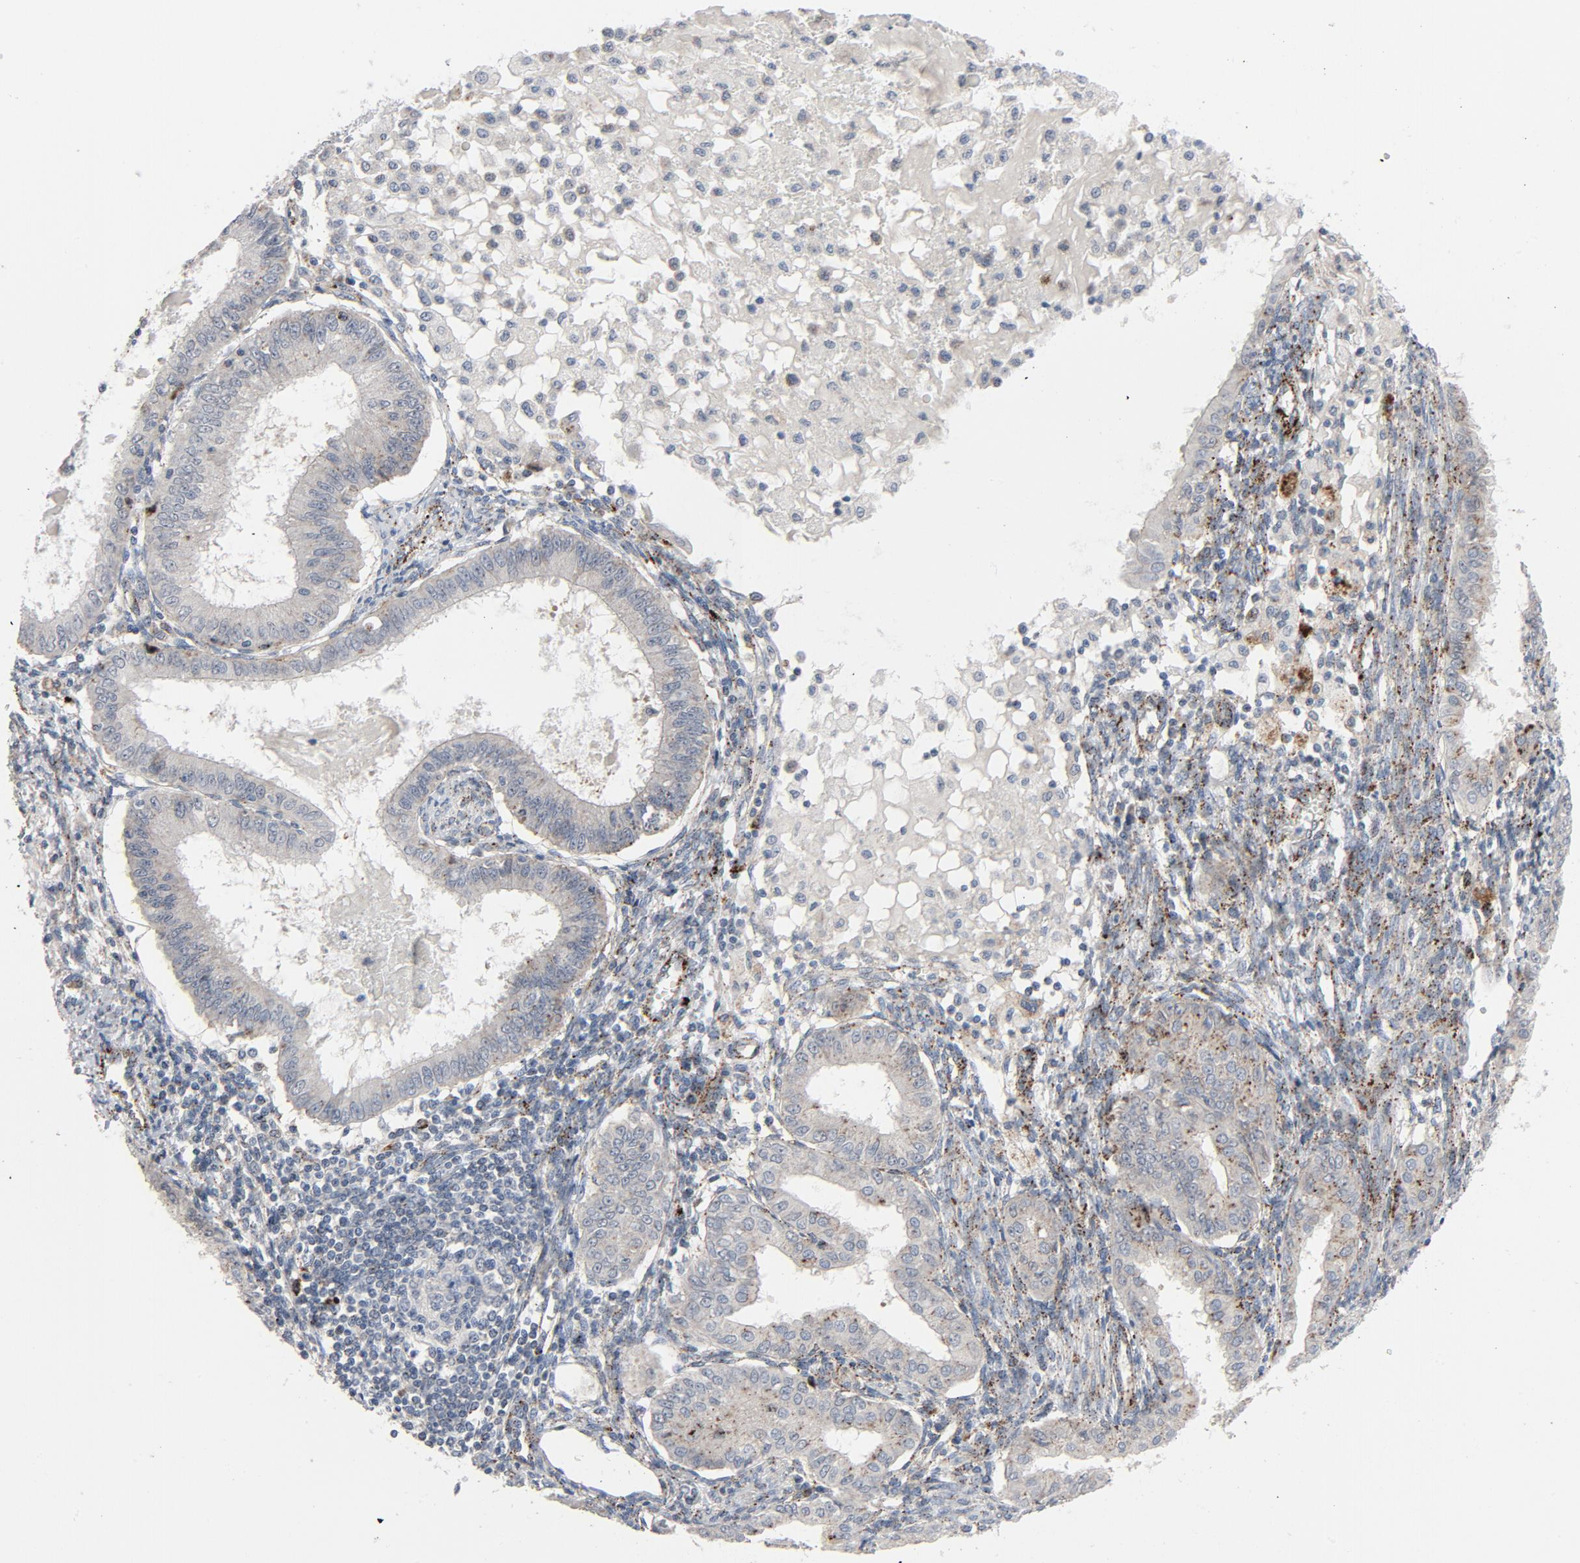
{"staining": {"intensity": "moderate", "quantity": "<25%", "location": "cytoplasmic/membranous"}, "tissue": "endometrial cancer", "cell_type": "Tumor cells", "image_type": "cancer", "snomed": [{"axis": "morphology", "description": "Adenocarcinoma, NOS"}, {"axis": "topography", "description": "Endometrium"}], "caption": "This micrograph exhibits immunohistochemistry (IHC) staining of adenocarcinoma (endometrial), with low moderate cytoplasmic/membranous positivity in approximately <25% of tumor cells.", "gene": "AKT2", "patient": {"sex": "female", "age": 59}}